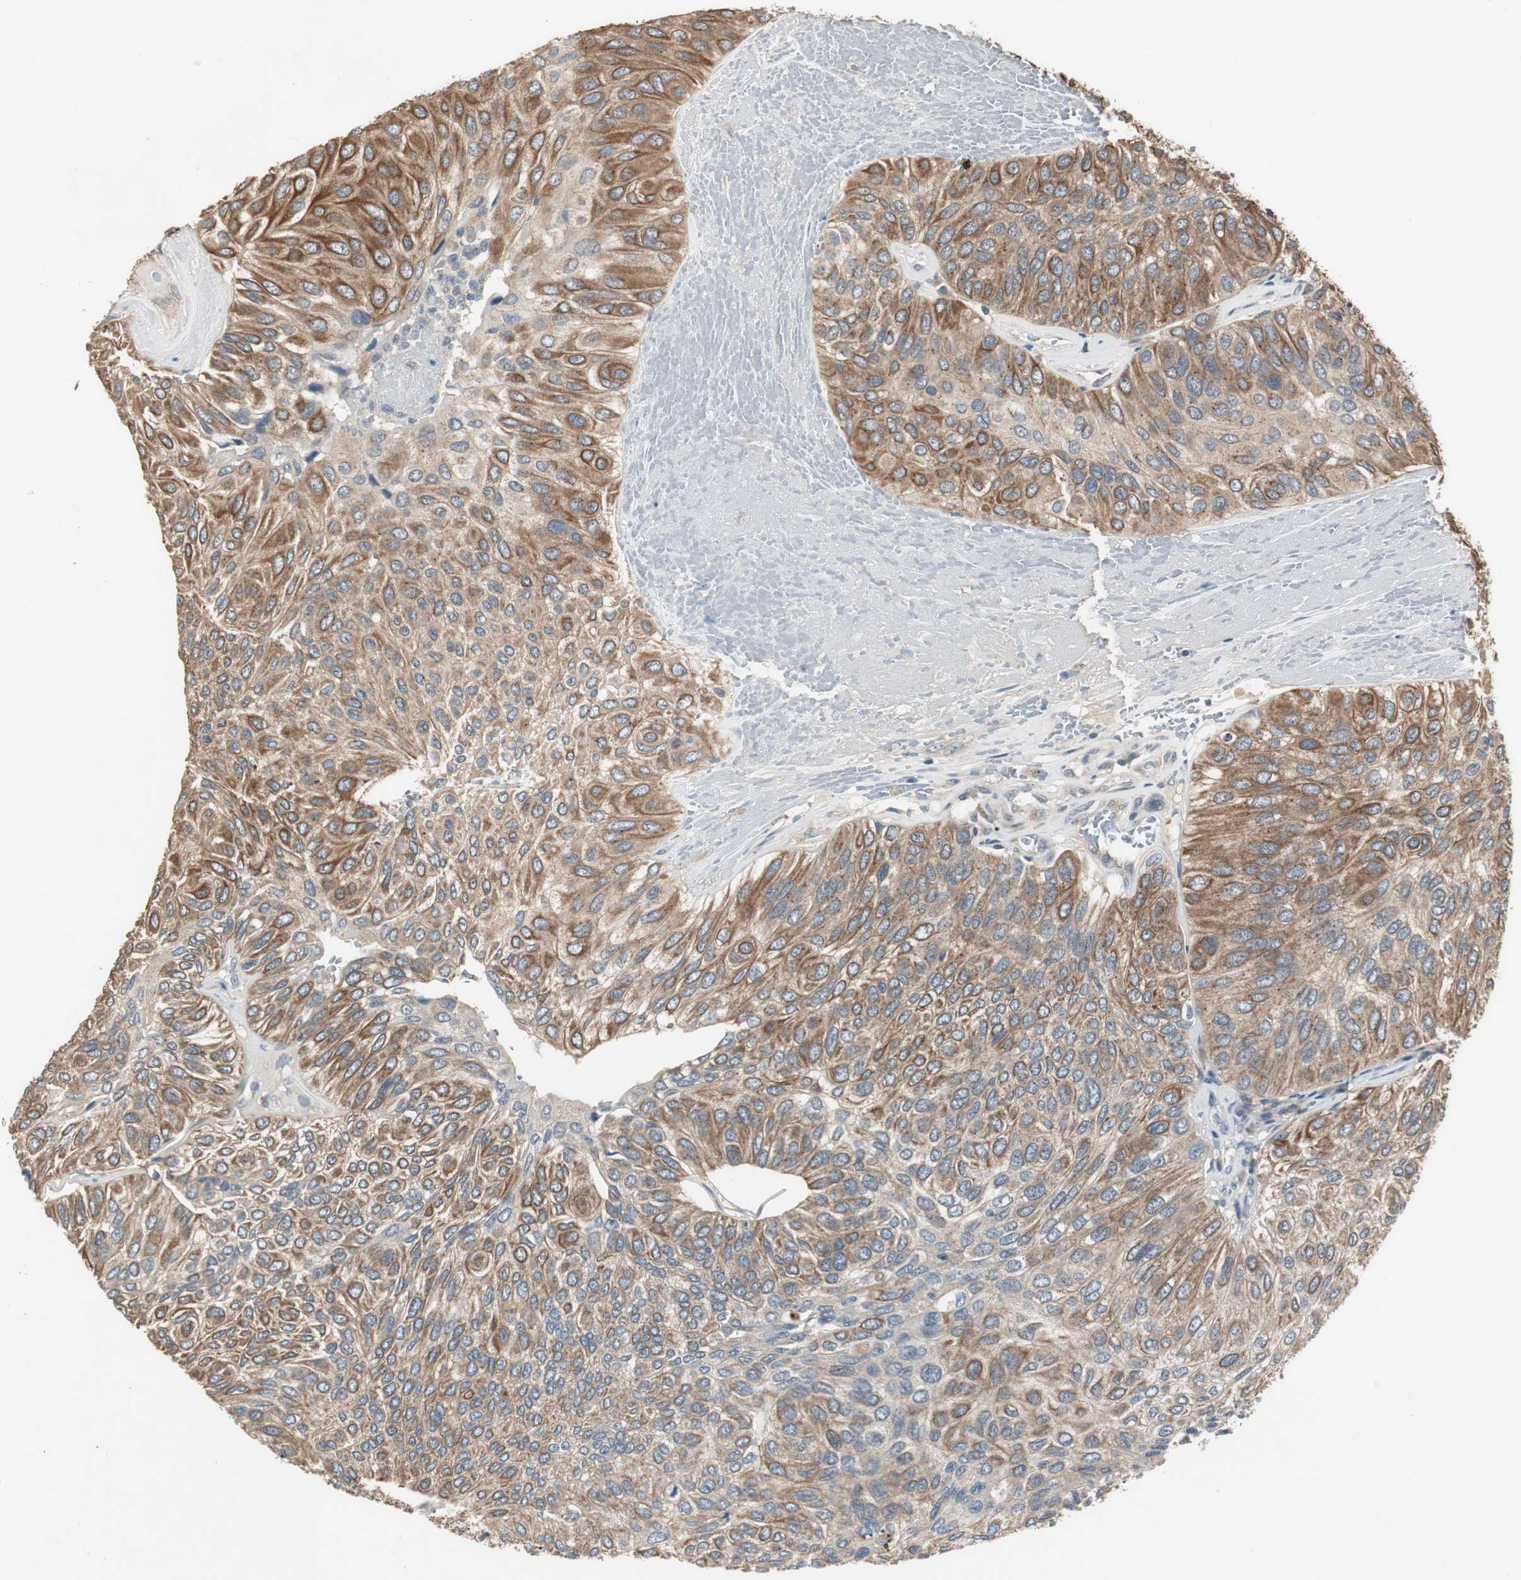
{"staining": {"intensity": "moderate", "quantity": ">75%", "location": "cytoplasmic/membranous"}, "tissue": "urothelial cancer", "cell_type": "Tumor cells", "image_type": "cancer", "snomed": [{"axis": "morphology", "description": "Urothelial carcinoma, High grade"}, {"axis": "topography", "description": "Urinary bladder"}], "caption": "Immunohistochemistry histopathology image of neoplastic tissue: human urothelial cancer stained using immunohistochemistry demonstrates medium levels of moderate protein expression localized specifically in the cytoplasmic/membranous of tumor cells, appearing as a cytoplasmic/membranous brown color.", "gene": "PTPRN2", "patient": {"sex": "male", "age": 66}}